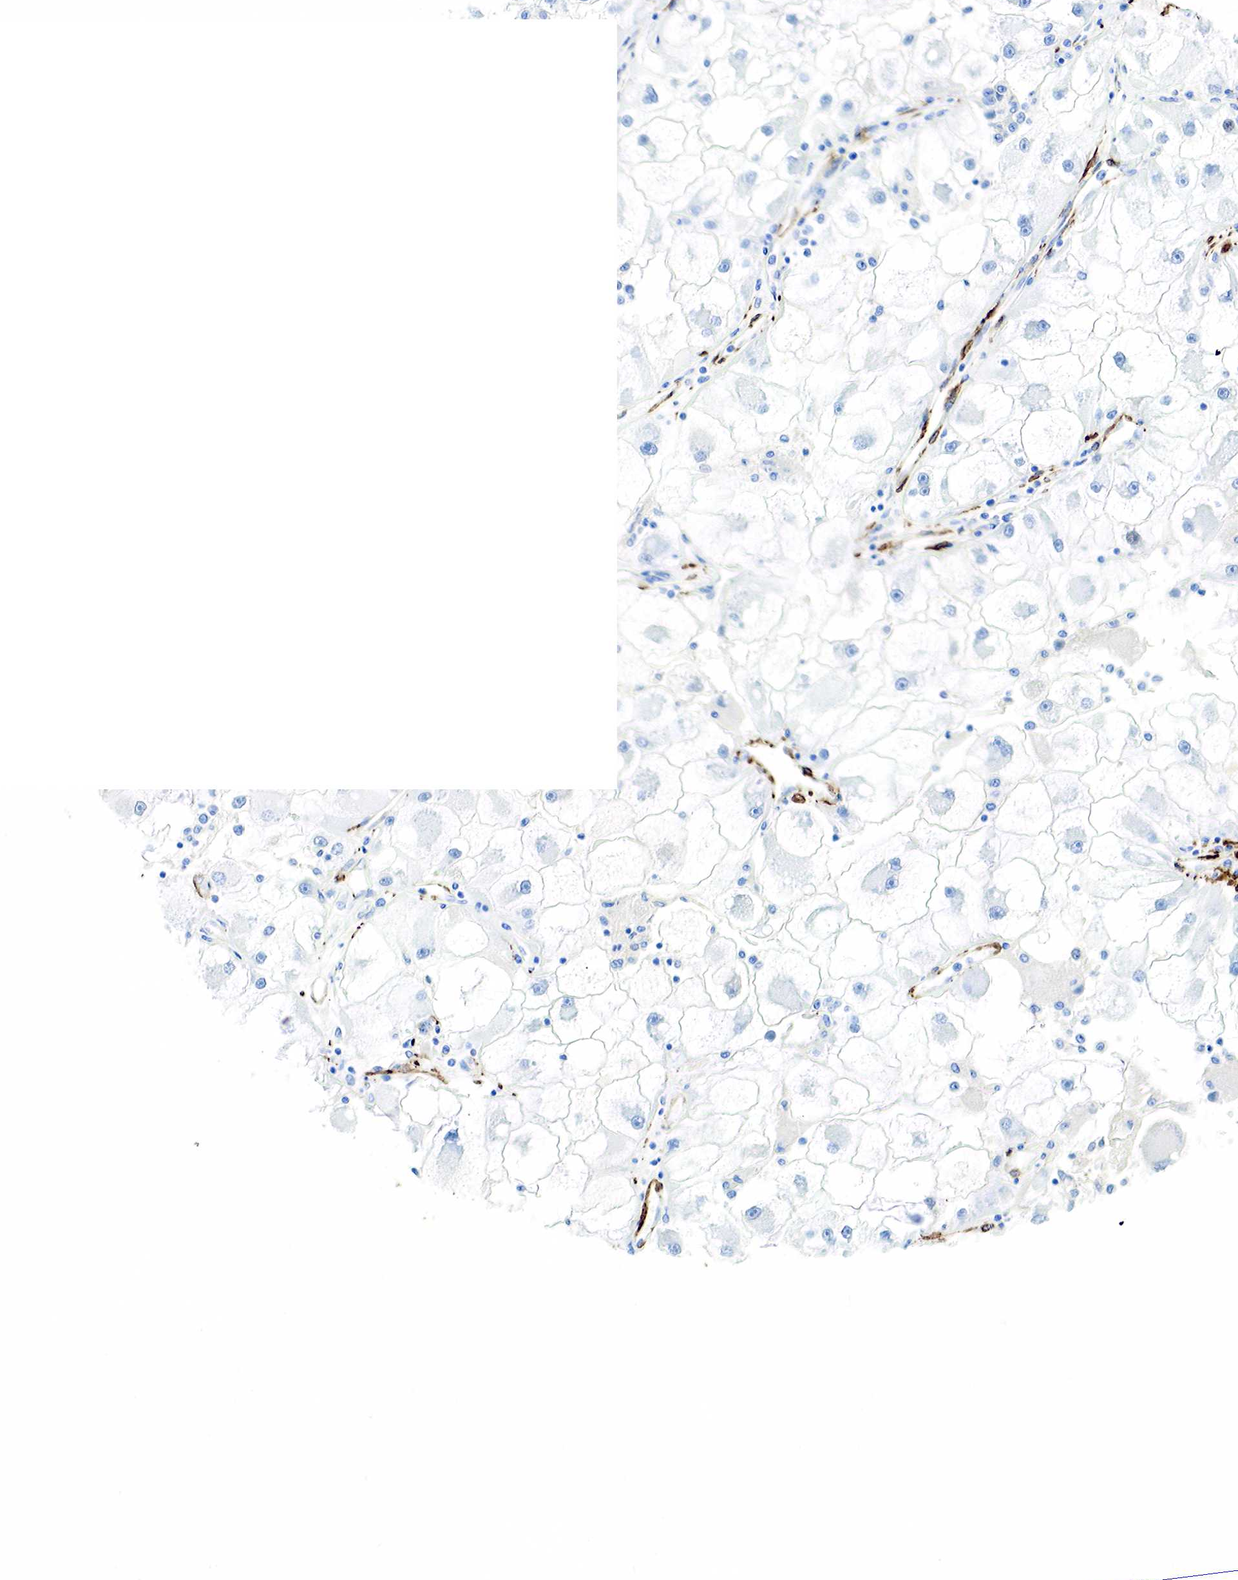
{"staining": {"intensity": "negative", "quantity": "none", "location": "none"}, "tissue": "renal cancer", "cell_type": "Tumor cells", "image_type": "cancer", "snomed": [{"axis": "morphology", "description": "Adenocarcinoma, NOS"}, {"axis": "topography", "description": "Kidney"}], "caption": "Immunohistochemistry (IHC) of human renal adenocarcinoma exhibits no staining in tumor cells.", "gene": "ACTA1", "patient": {"sex": "female", "age": 73}}